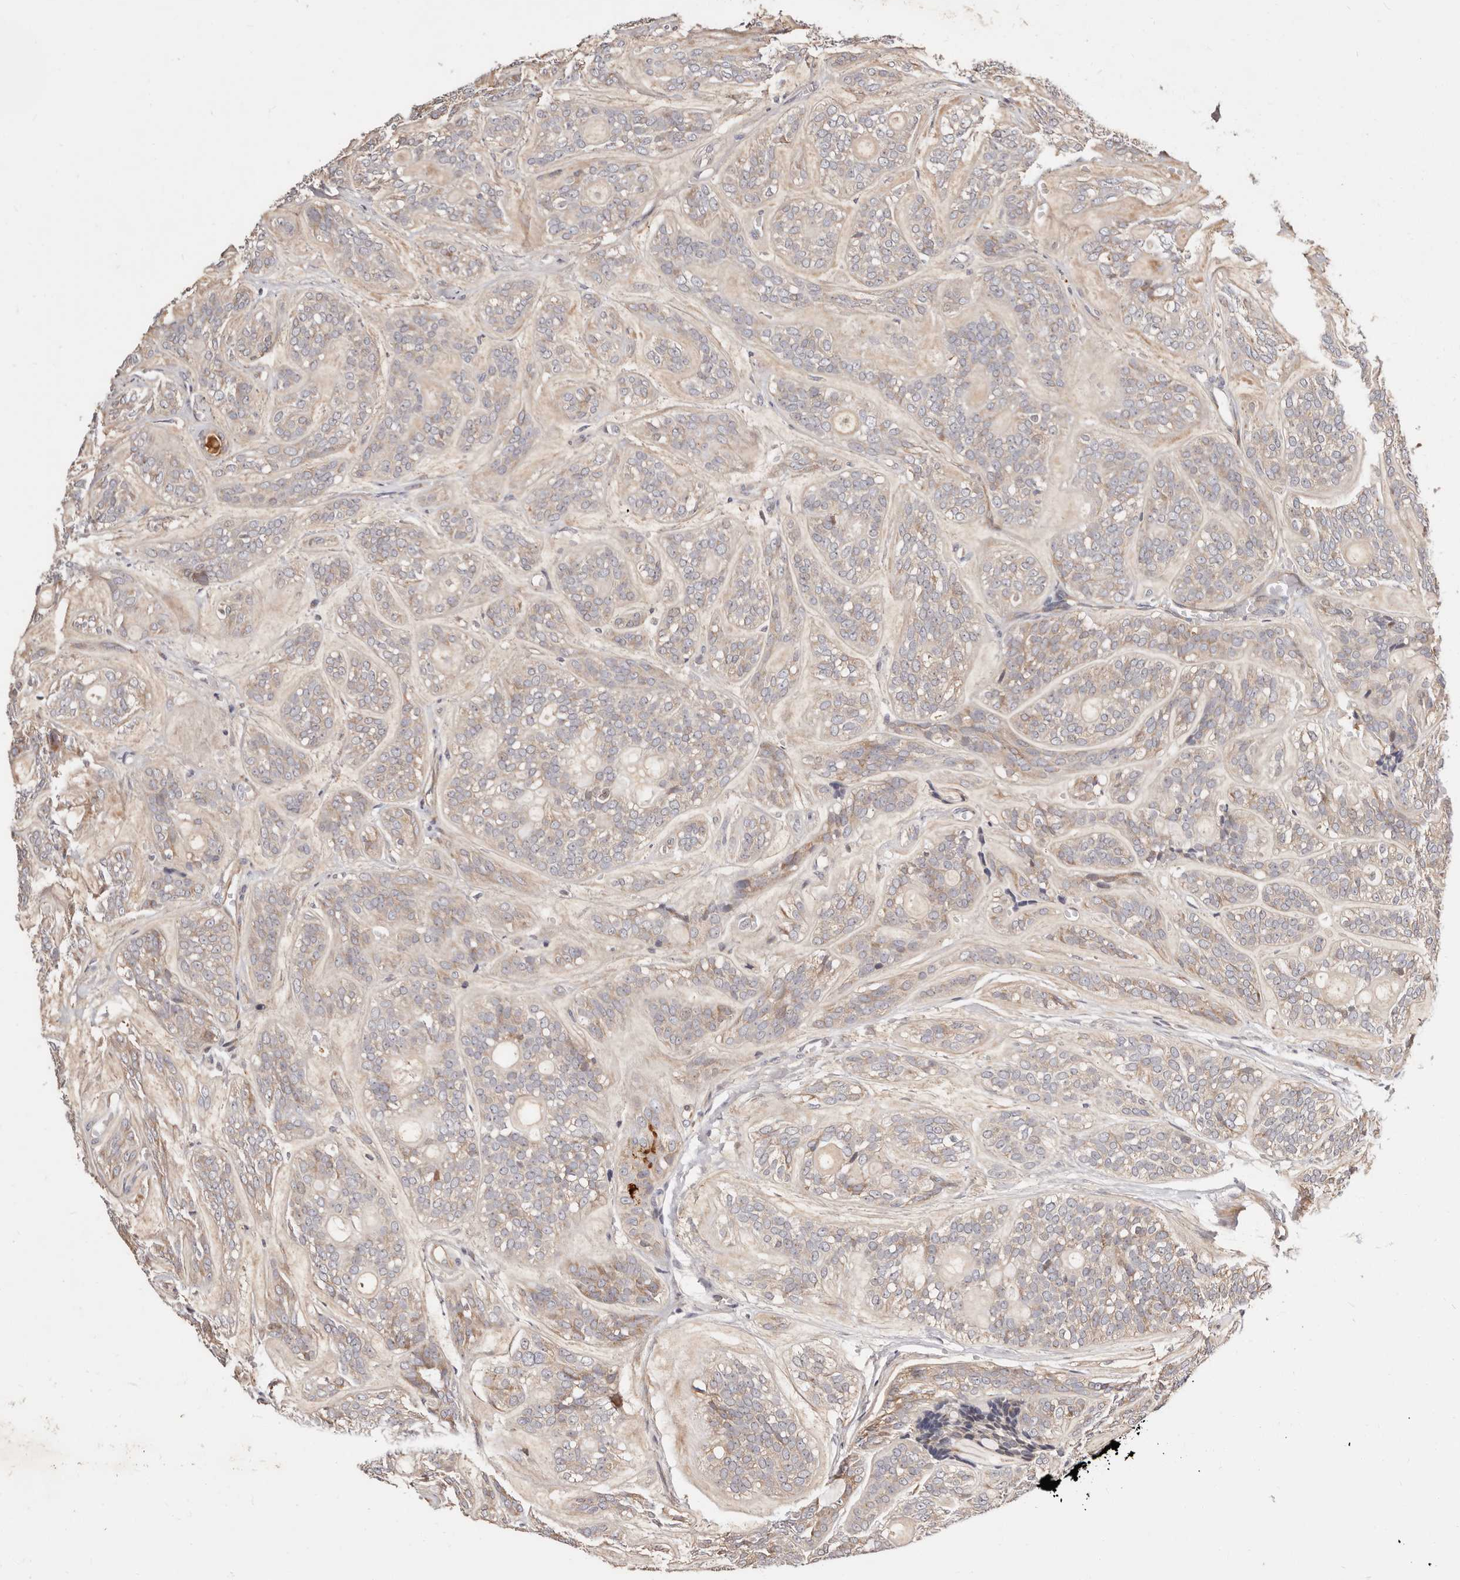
{"staining": {"intensity": "weak", "quantity": "<25%", "location": "cytoplasmic/membranous"}, "tissue": "head and neck cancer", "cell_type": "Tumor cells", "image_type": "cancer", "snomed": [{"axis": "morphology", "description": "Adenocarcinoma, NOS"}, {"axis": "topography", "description": "Head-Neck"}], "caption": "Adenocarcinoma (head and neck) was stained to show a protein in brown. There is no significant positivity in tumor cells.", "gene": "USP33", "patient": {"sex": "male", "age": 66}}